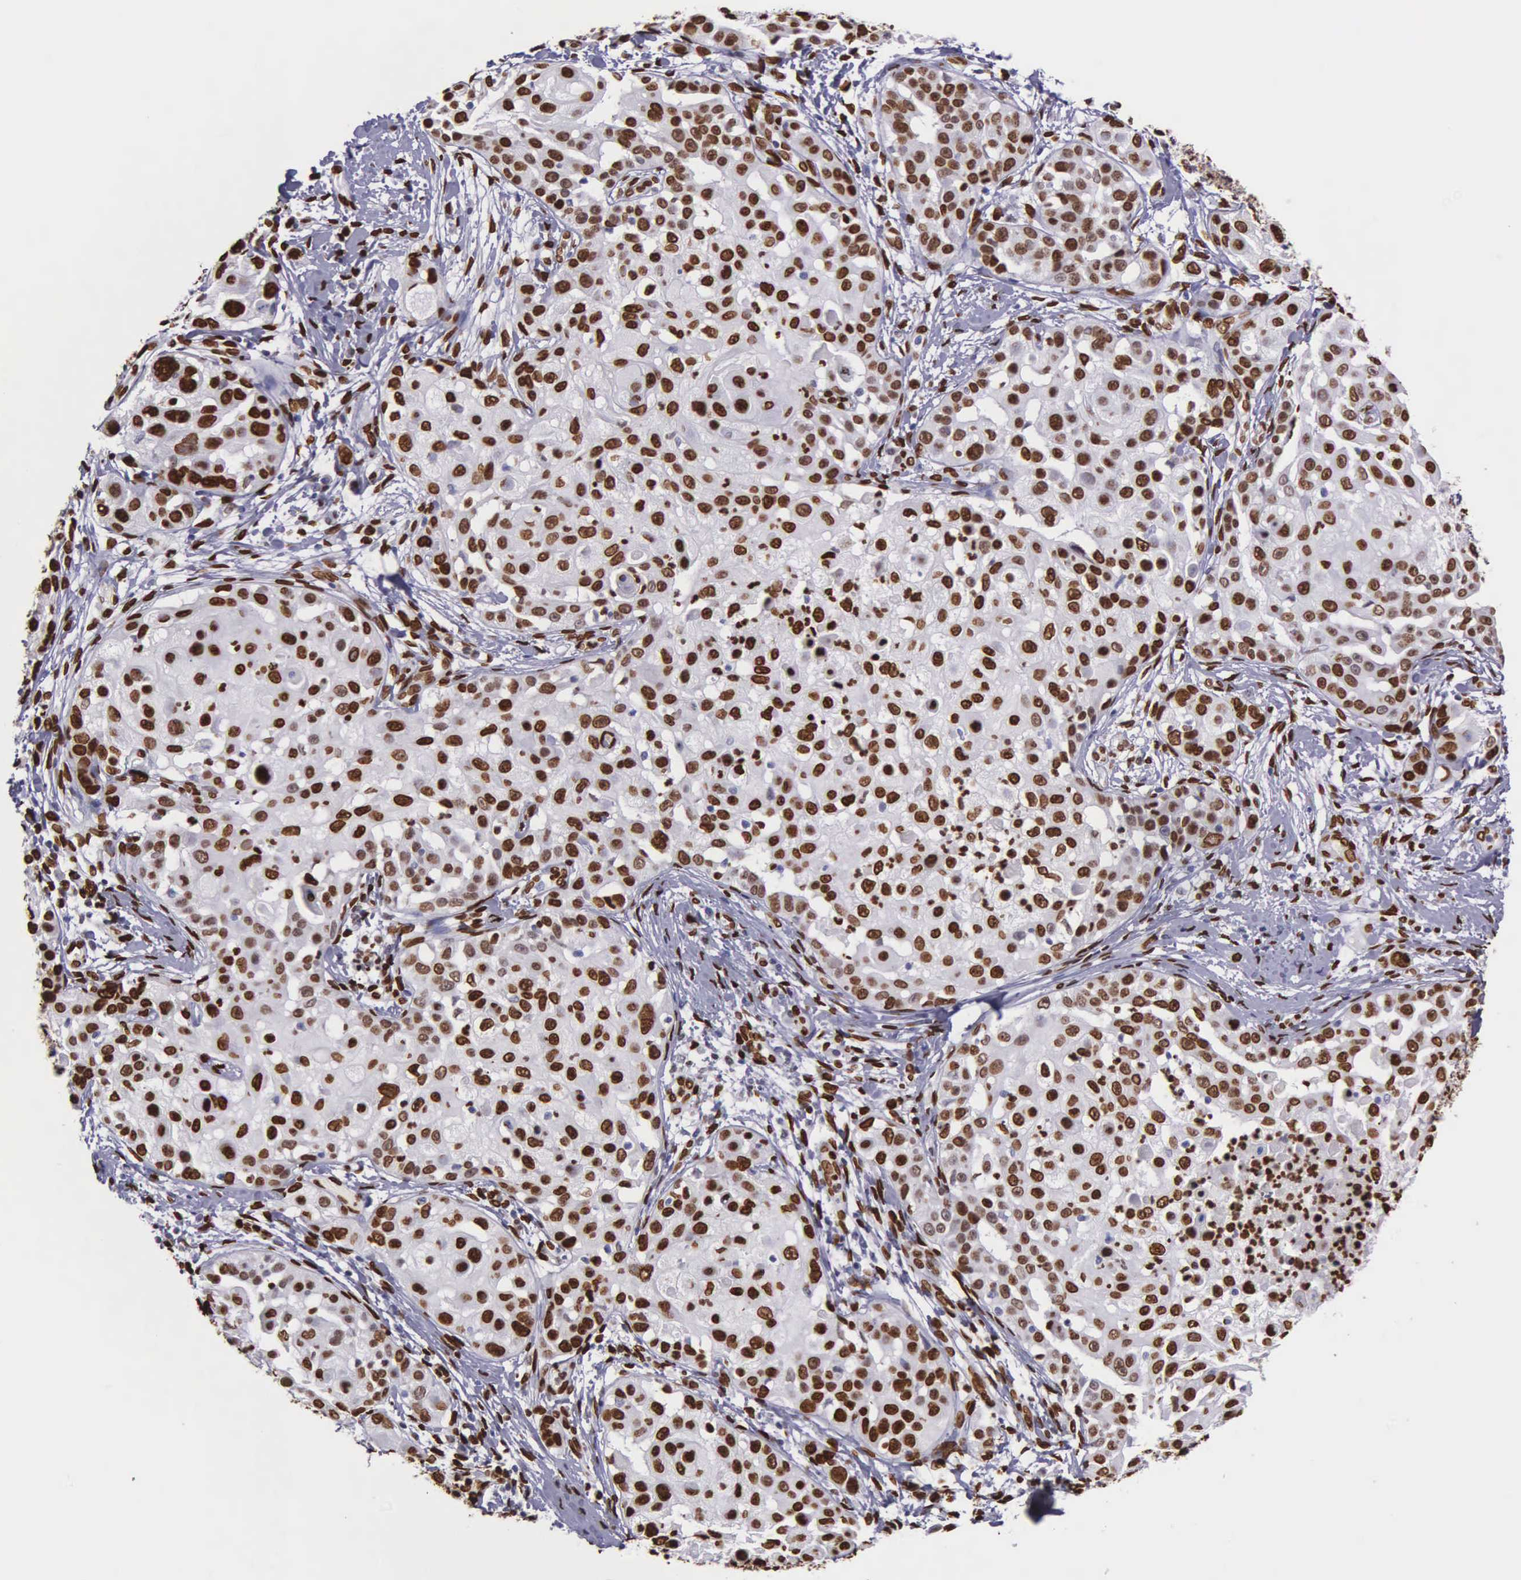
{"staining": {"intensity": "strong", "quantity": ">75%", "location": "nuclear"}, "tissue": "skin cancer", "cell_type": "Tumor cells", "image_type": "cancer", "snomed": [{"axis": "morphology", "description": "Squamous cell carcinoma, NOS"}, {"axis": "topography", "description": "Skin"}], "caption": "High-magnification brightfield microscopy of skin cancer (squamous cell carcinoma) stained with DAB (brown) and counterstained with hematoxylin (blue). tumor cells exhibit strong nuclear positivity is present in about>75% of cells. Nuclei are stained in blue.", "gene": "H1-0", "patient": {"sex": "female", "age": 57}}